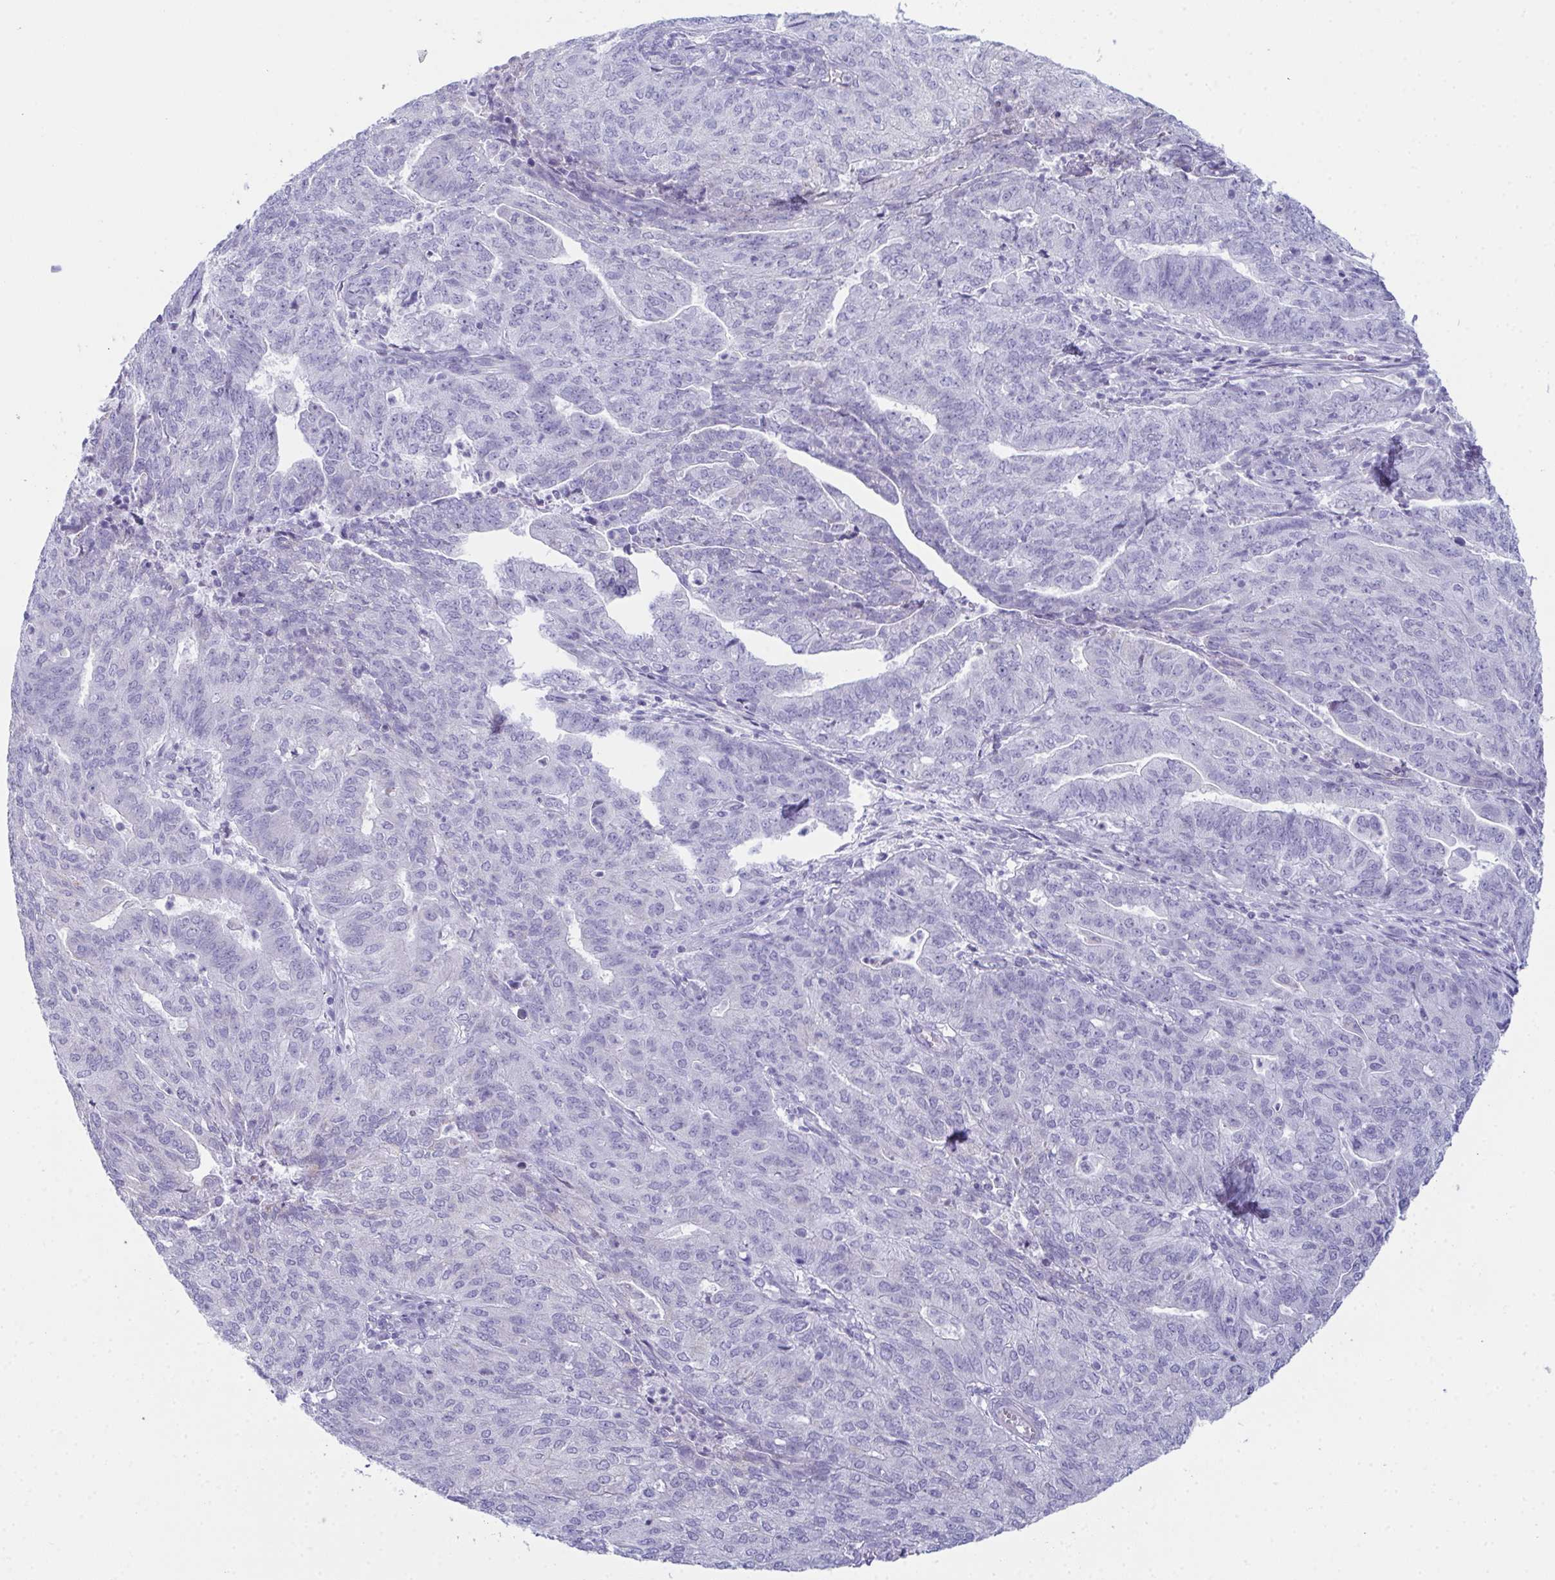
{"staining": {"intensity": "negative", "quantity": "none", "location": "none"}, "tissue": "endometrial cancer", "cell_type": "Tumor cells", "image_type": "cancer", "snomed": [{"axis": "morphology", "description": "Adenocarcinoma, NOS"}, {"axis": "topography", "description": "Endometrium"}], "caption": "High magnification brightfield microscopy of endometrial cancer stained with DAB (brown) and counterstained with hematoxylin (blue): tumor cells show no significant staining.", "gene": "TEX19", "patient": {"sex": "female", "age": 82}}